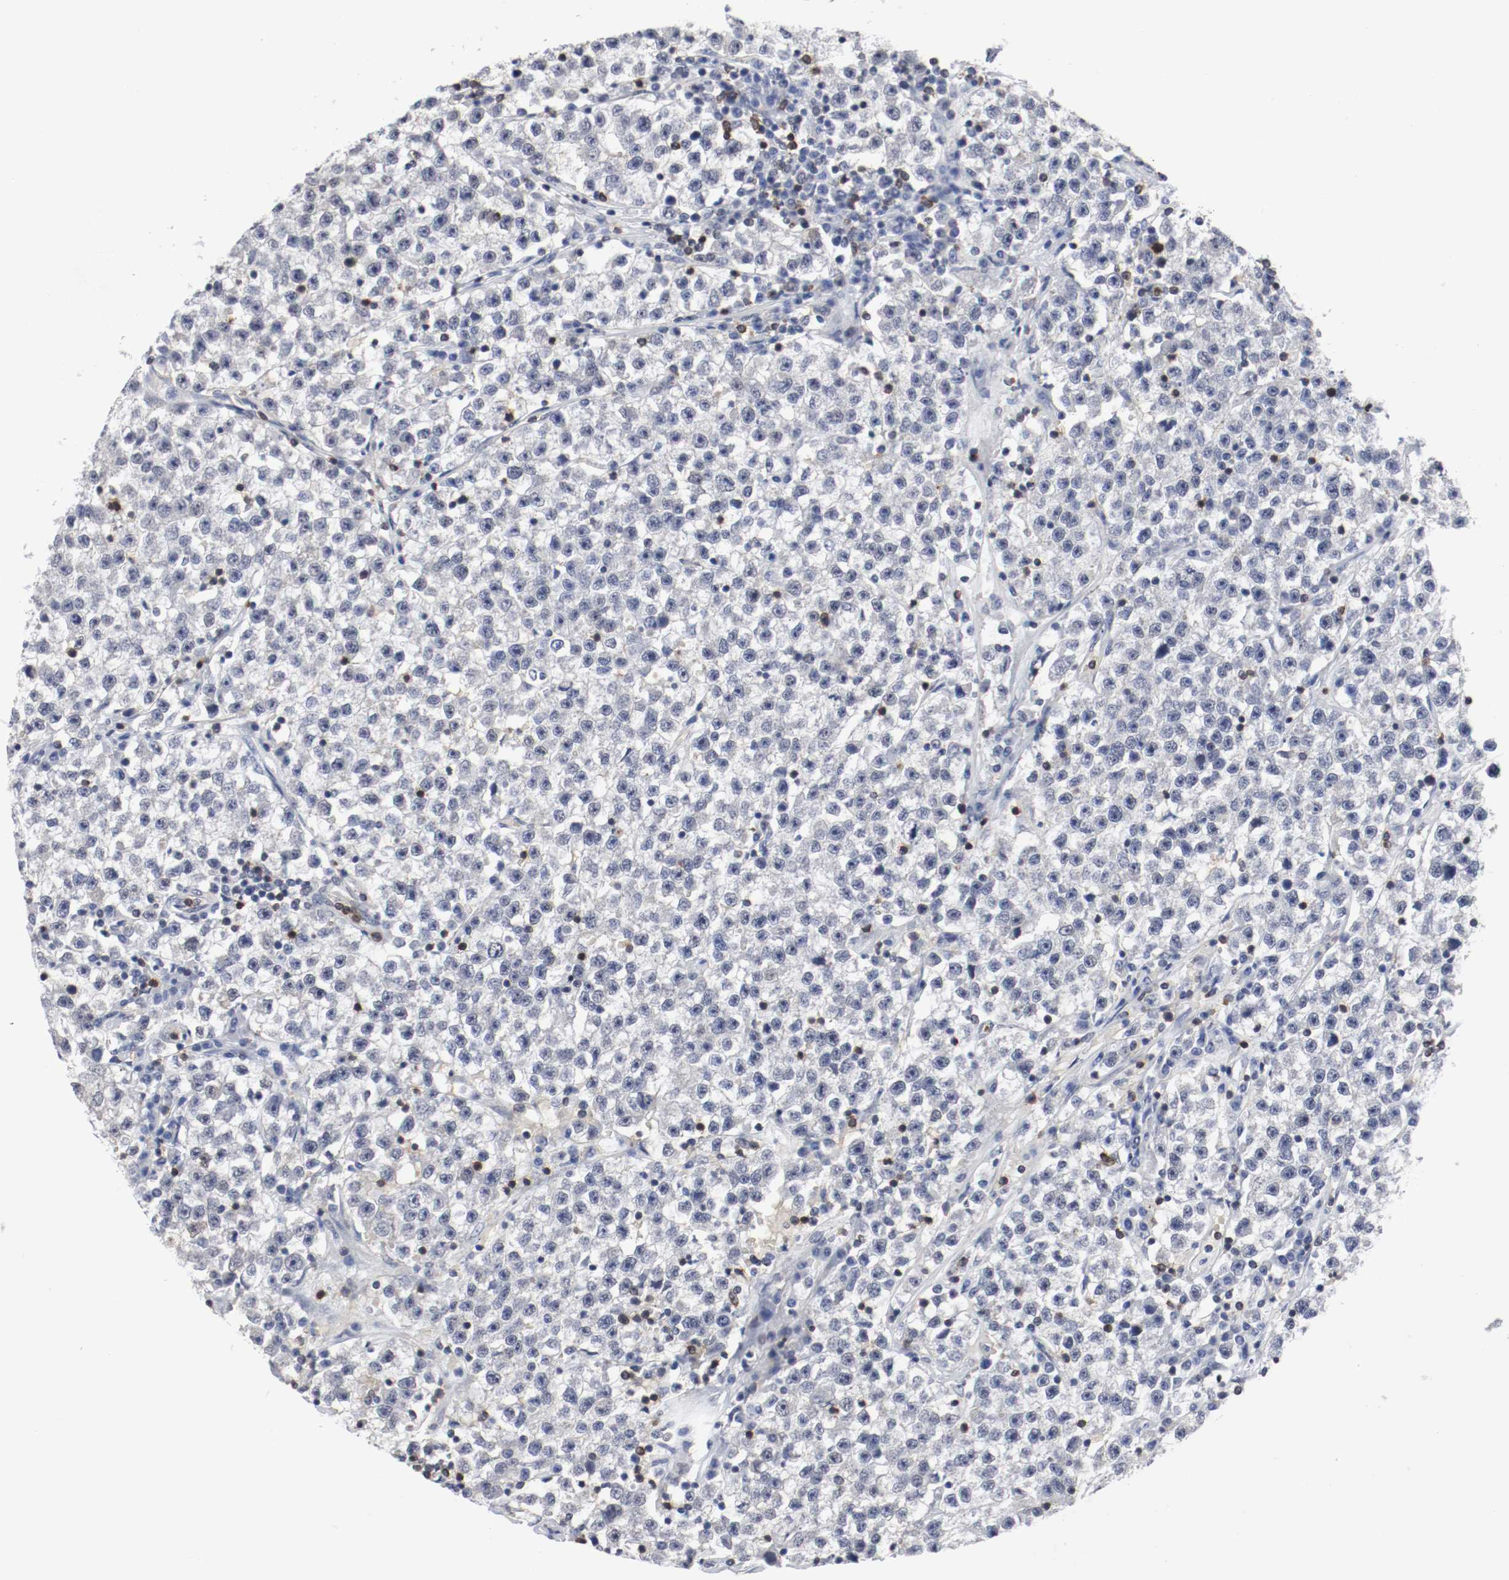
{"staining": {"intensity": "negative", "quantity": "none", "location": "none"}, "tissue": "testis cancer", "cell_type": "Tumor cells", "image_type": "cancer", "snomed": [{"axis": "morphology", "description": "Seminoma, NOS"}, {"axis": "topography", "description": "Testis"}], "caption": "Immunohistochemical staining of seminoma (testis) reveals no significant expression in tumor cells.", "gene": "JUND", "patient": {"sex": "male", "age": 22}}